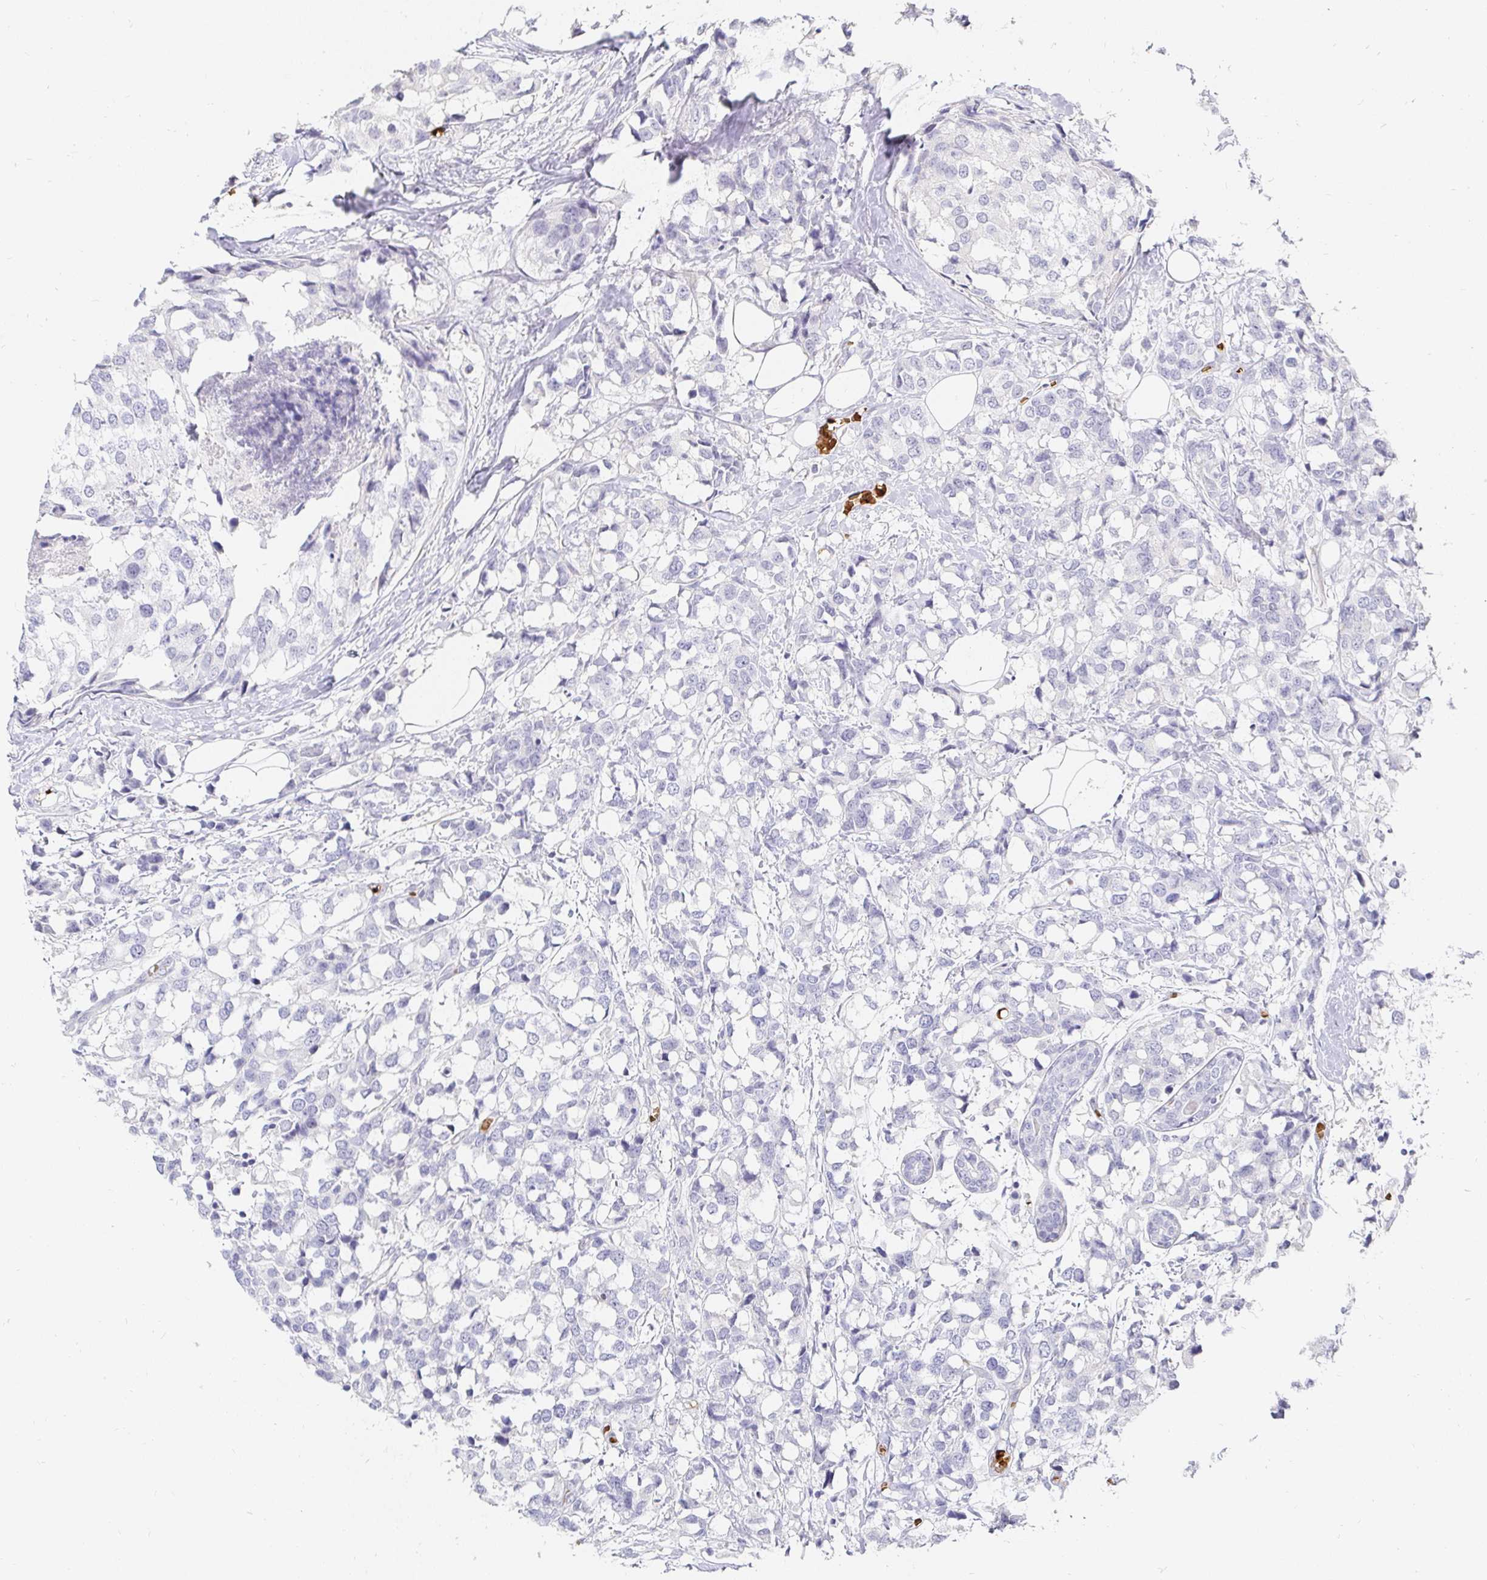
{"staining": {"intensity": "negative", "quantity": "none", "location": "none"}, "tissue": "breast cancer", "cell_type": "Tumor cells", "image_type": "cancer", "snomed": [{"axis": "morphology", "description": "Lobular carcinoma"}, {"axis": "topography", "description": "Breast"}], "caption": "A high-resolution image shows immunohistochemistry (IHC) staining of lobular carcinoma (breast), which displays no significant positivity in tumor cells.", "gene": "FGF21", "patient": {"sex": "female", "age": 59}}